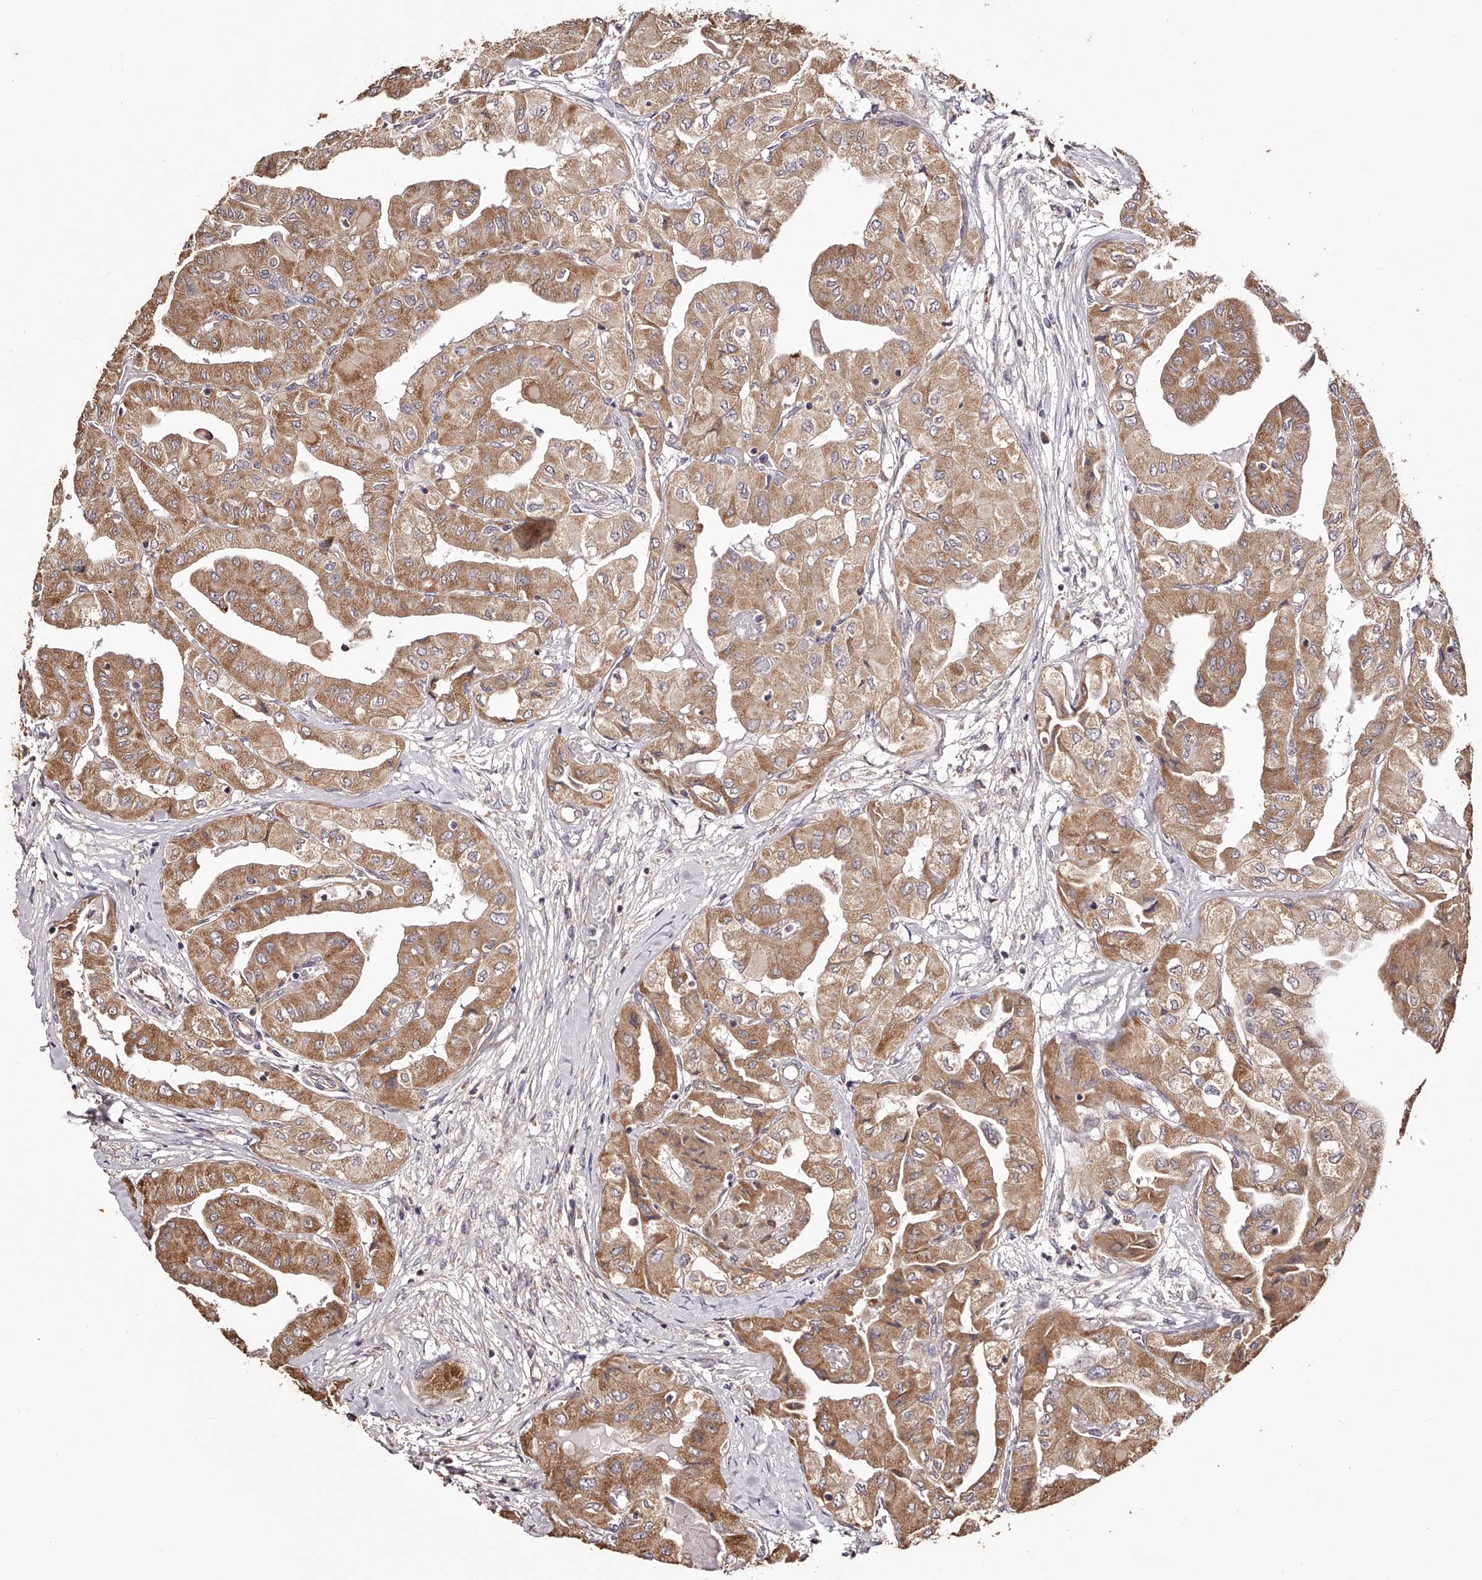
{"staining": {"intensity": "moderate", "quantity": ">75%", "location": "cytoplasmic/membranous"}, "tissue": "thyroid cancer", "cell_type": "Tumor cells", "image_type": "cancer", "snomed": [{"axis": "morphology", "description": "Papillary adenocarcinoma, NOS"}, {"axis": "topography", "description": "Thyroid gland"}], "caption": "Protein staining of thyroid cancer (papillary adenocarcinoma) tissue exhibits moderate cytoplasmic/membranous staining in about >75% of tumor cells. (DAB IHC, brown staining for protein, blue staining for nuclei).", "gene": "USP21", "patient": {"sex": "female", "age": 59}}